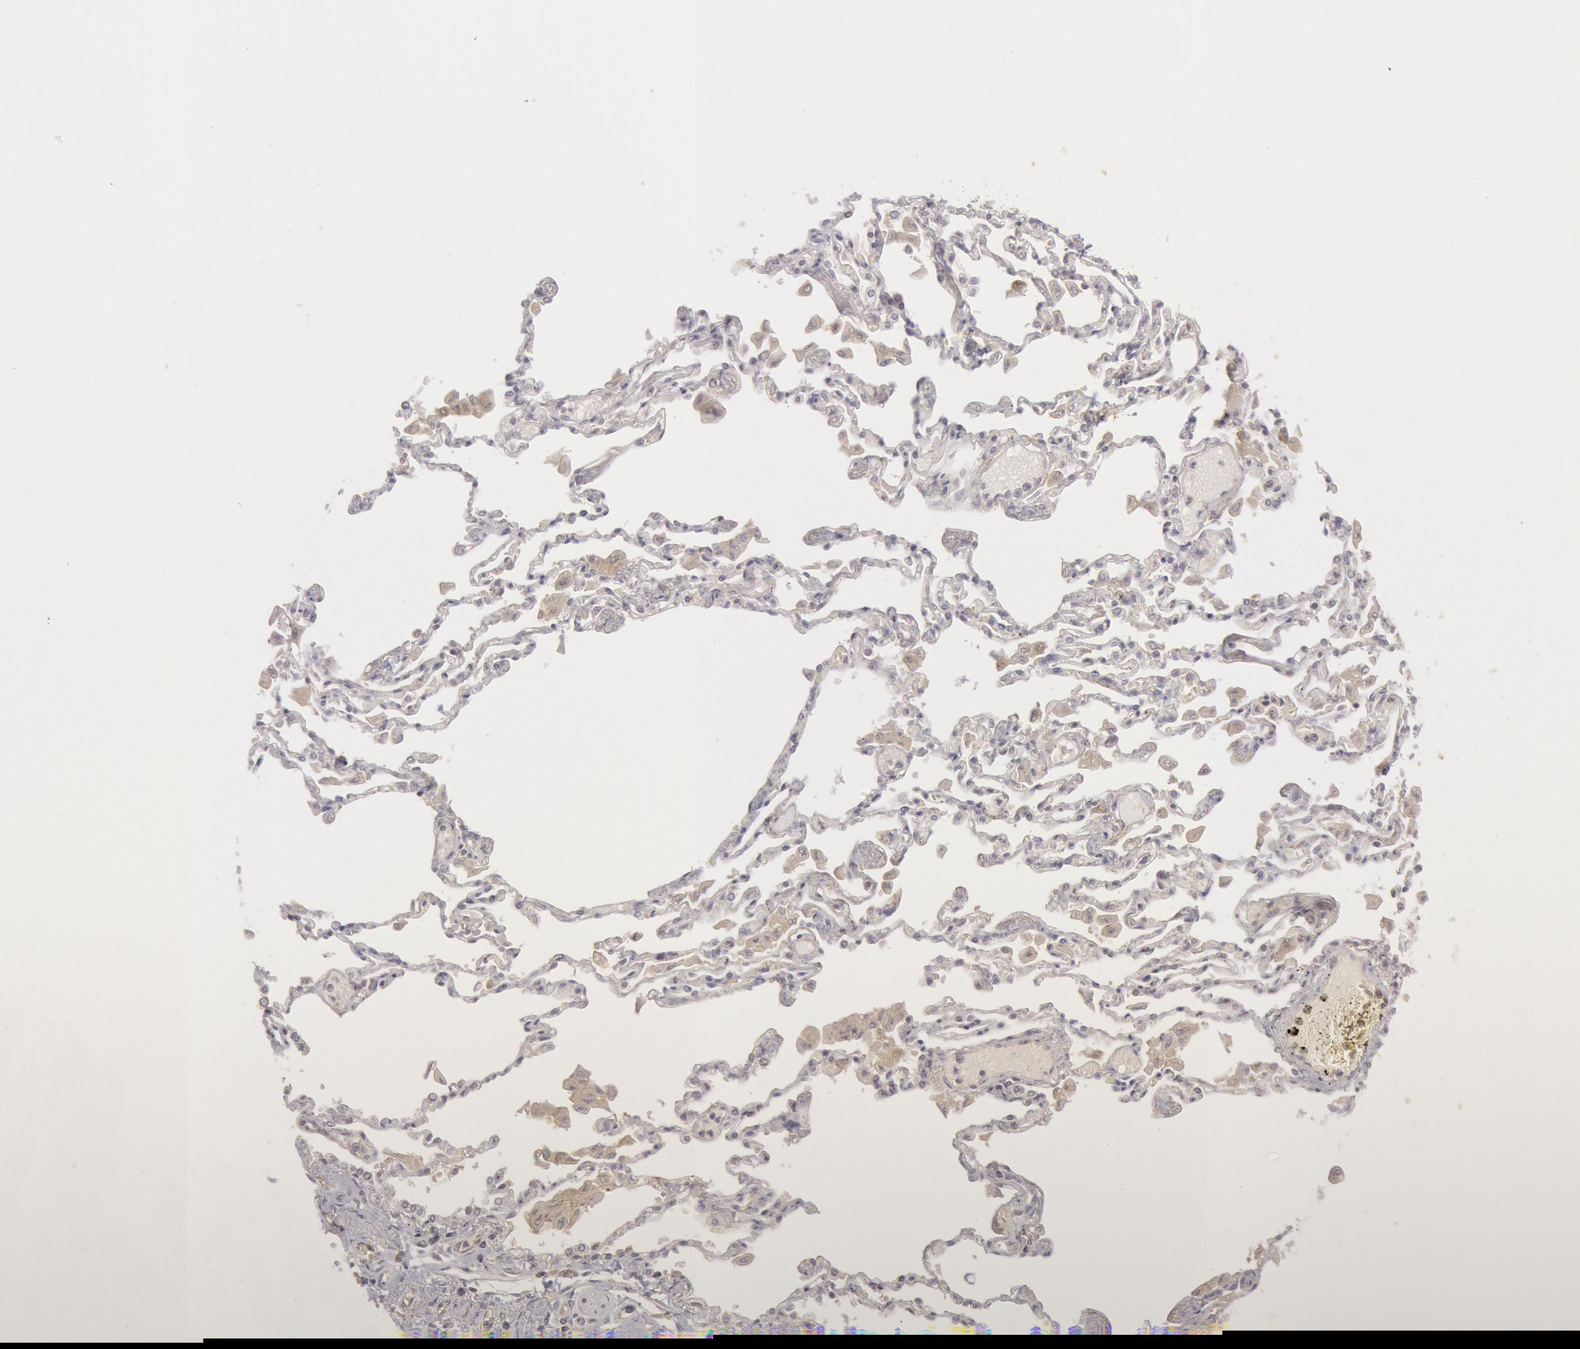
{"staining": {"intensity": "negative", "quantity": "none", "location": "none"}, "tissue": "adipose tissue", "cell_type": "Adipocytes", "image_type": "normal", "snomed": [{"axis": "morphology", "description": "Normal tissue, NOS"}, {"axis": "morphology", "description": "Adenocarcinoma, NOS"}, {"axis": "topography", "description": "Cartilage tissue"}, {"axis": "topography", "description": "Lung"}], "caption": "Immunohistochemical staining of unremarkable human adipose tissue displays no significant expression in adipocytes. (Brightfield microscopy of DAB (3,3'-diaminobenzidine) IHC at high magnification).", "gene": "IKBKB", "patient": {"sex": "female", "age": 67}}